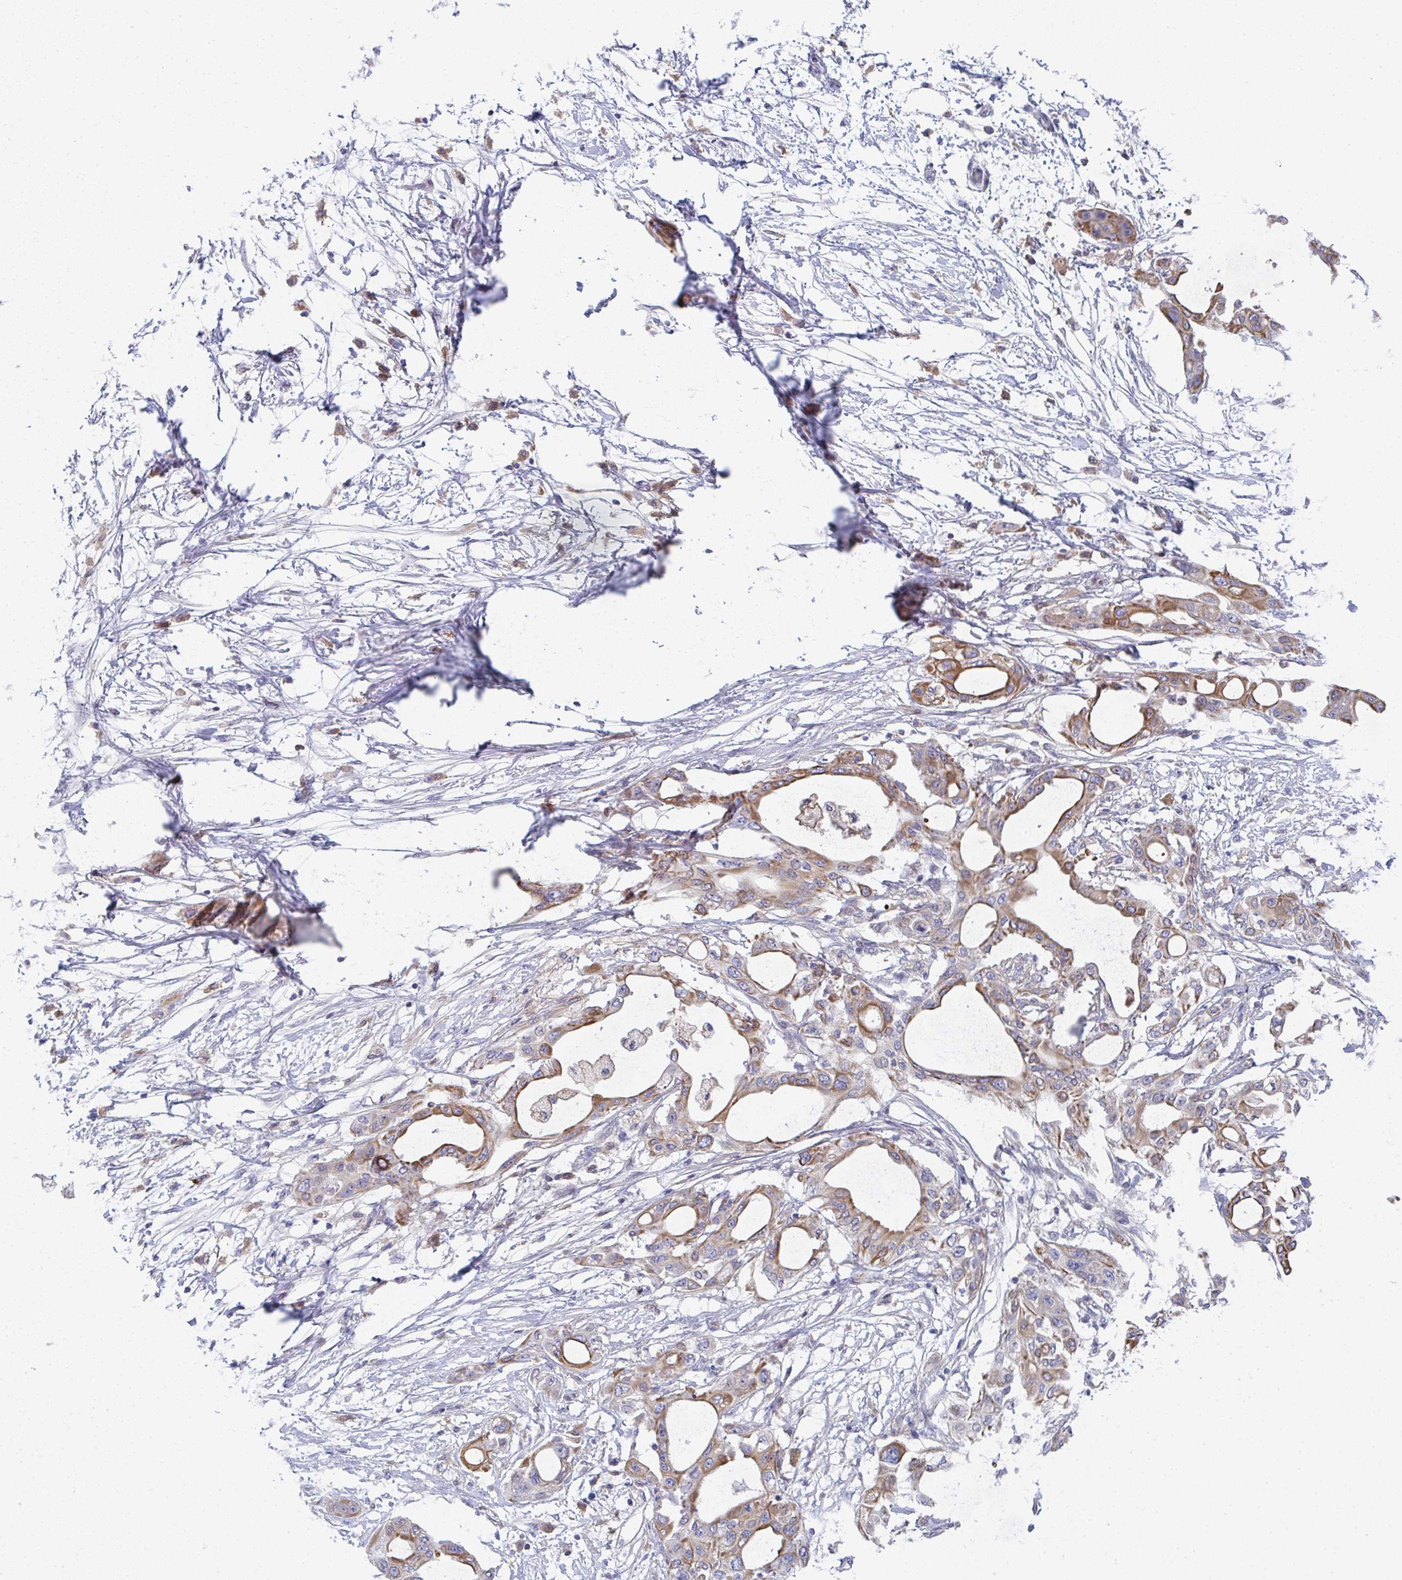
{"staining": {"intensity": "moderate", "quantity": ">75%", "location": "cytoplasmic/membranous"}, "tissue": "pancreatic cancer", "cell_type": "Tumor cells", "image_type": "cancer", "snomed": [{"axis": "morphology", "description": "Adenocarcinoma, NOS"}, {"axis": "topography", "description": "Pancreas"}], "caption": "Pancreatic cancer stained with DAB (3,3'-diaminobenzidine) IHC reveals medium levels of moderate cytoplasmic/membranous expression in about >75% of tumor cells. The protein is shown in brown color, while the nuclei are stained blue.", "gene": "KLHL33", "patient": {"sex": "male", "age": 68}}